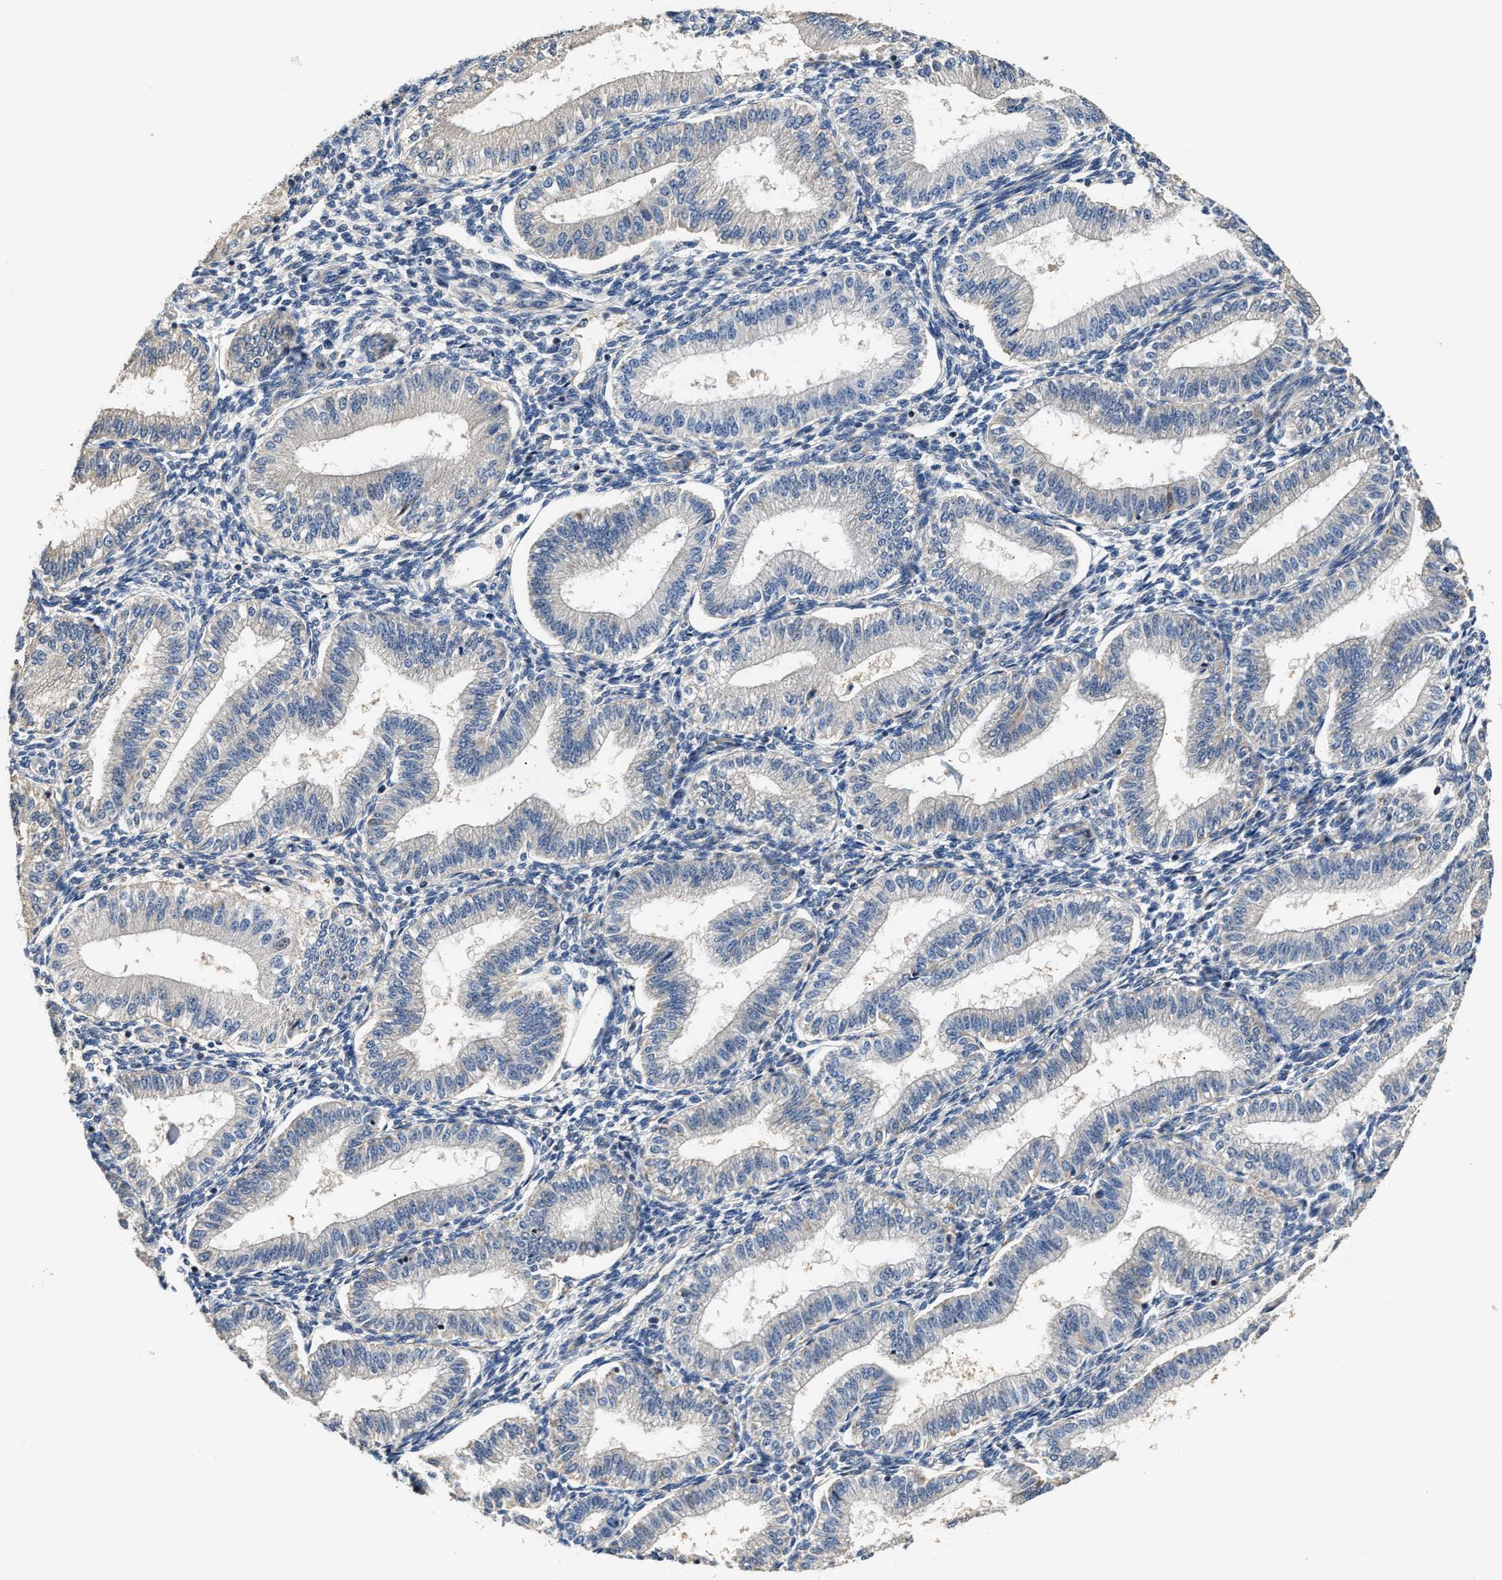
{"staining": {"intensity": "weak", "quantity": "<25%", "location": "cytoplasmic/membranous"}, "tissue": "endometrium", "cell_type": "Cells in endometrial stroma", "image_type": "normal", "snomed": [{"axis": "morphology", "description": "Normal tissue, NOS"}, {"axis": "topography", "description": "Endometrium"}], "caption": "Cells in endometrial stroma show no significant staining in normal endometrium. The staining was performed using DAB (3,3'-diaminobenzidine) to visualize the protein expression in brown, while the nuclei were stained in blue with hematoxylin (Magnification: 20x).", "gene": "TEX2", "patient": {"sex": "female", "age": 39}}